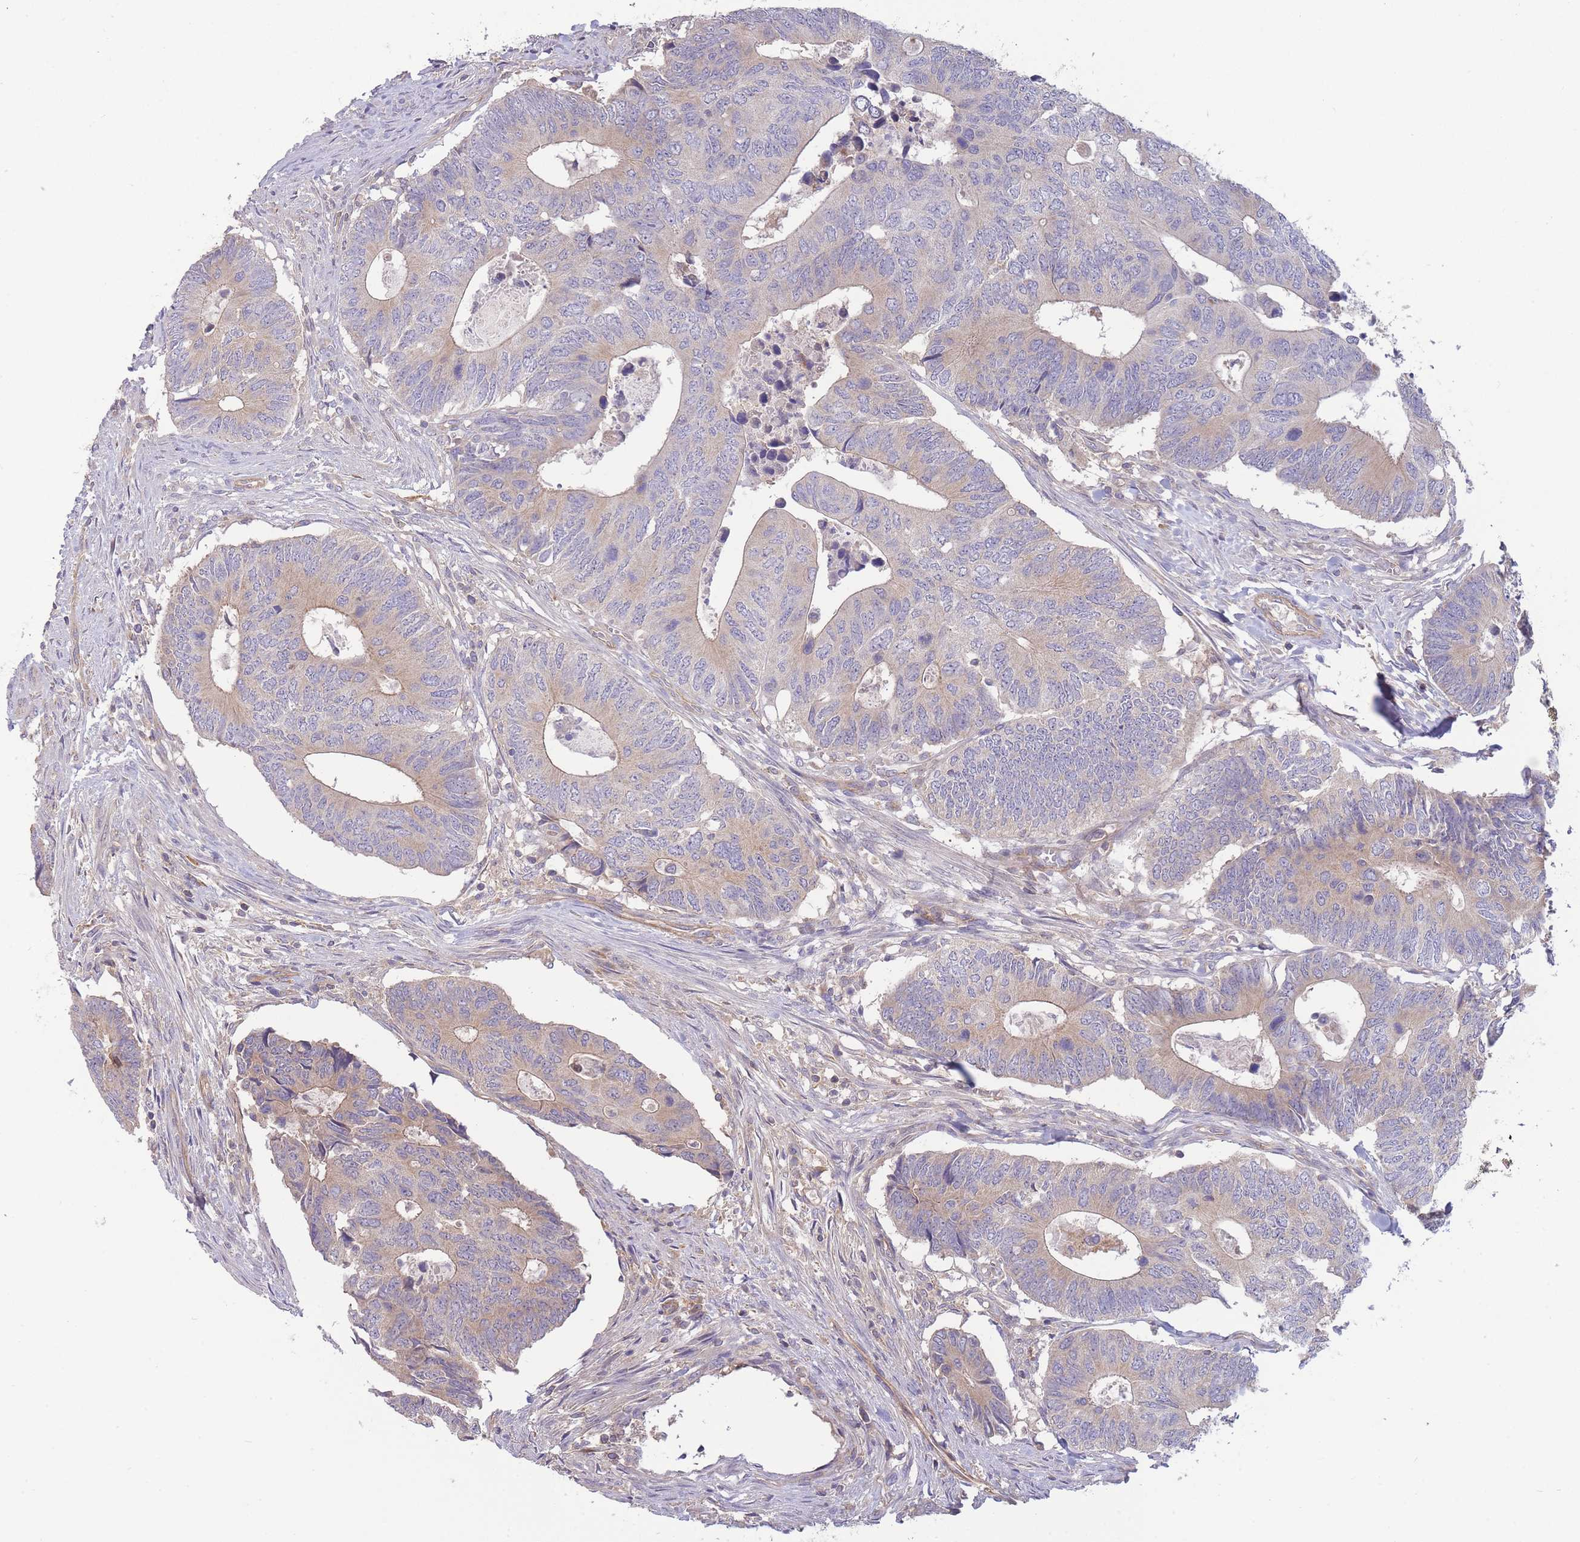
{"staining": {"intensity": "weak", "quantity": "25%-75%", "location": "cytoplasmic/membranous"}, "tissue": "colorectal cancer", "cell_type": "Tumor cells", "image_type": "cancer", "snomed": [{"axis": "morphology", "description": "Adenocarcinoma, NOS"}, {"axis": "topography", "description": "Colon"}], "caption": "Protein expression by immunohistochemistry (IHC) exhibits weak cytoplasmic/membranous expression in approximately 25%-75% of tumor cells in colorectal cancer. (DAB IHC with brightfield microscopy, high magnification).", "gene": "NDUFAF5", "patient": {"sex": "male", "age": 87}}